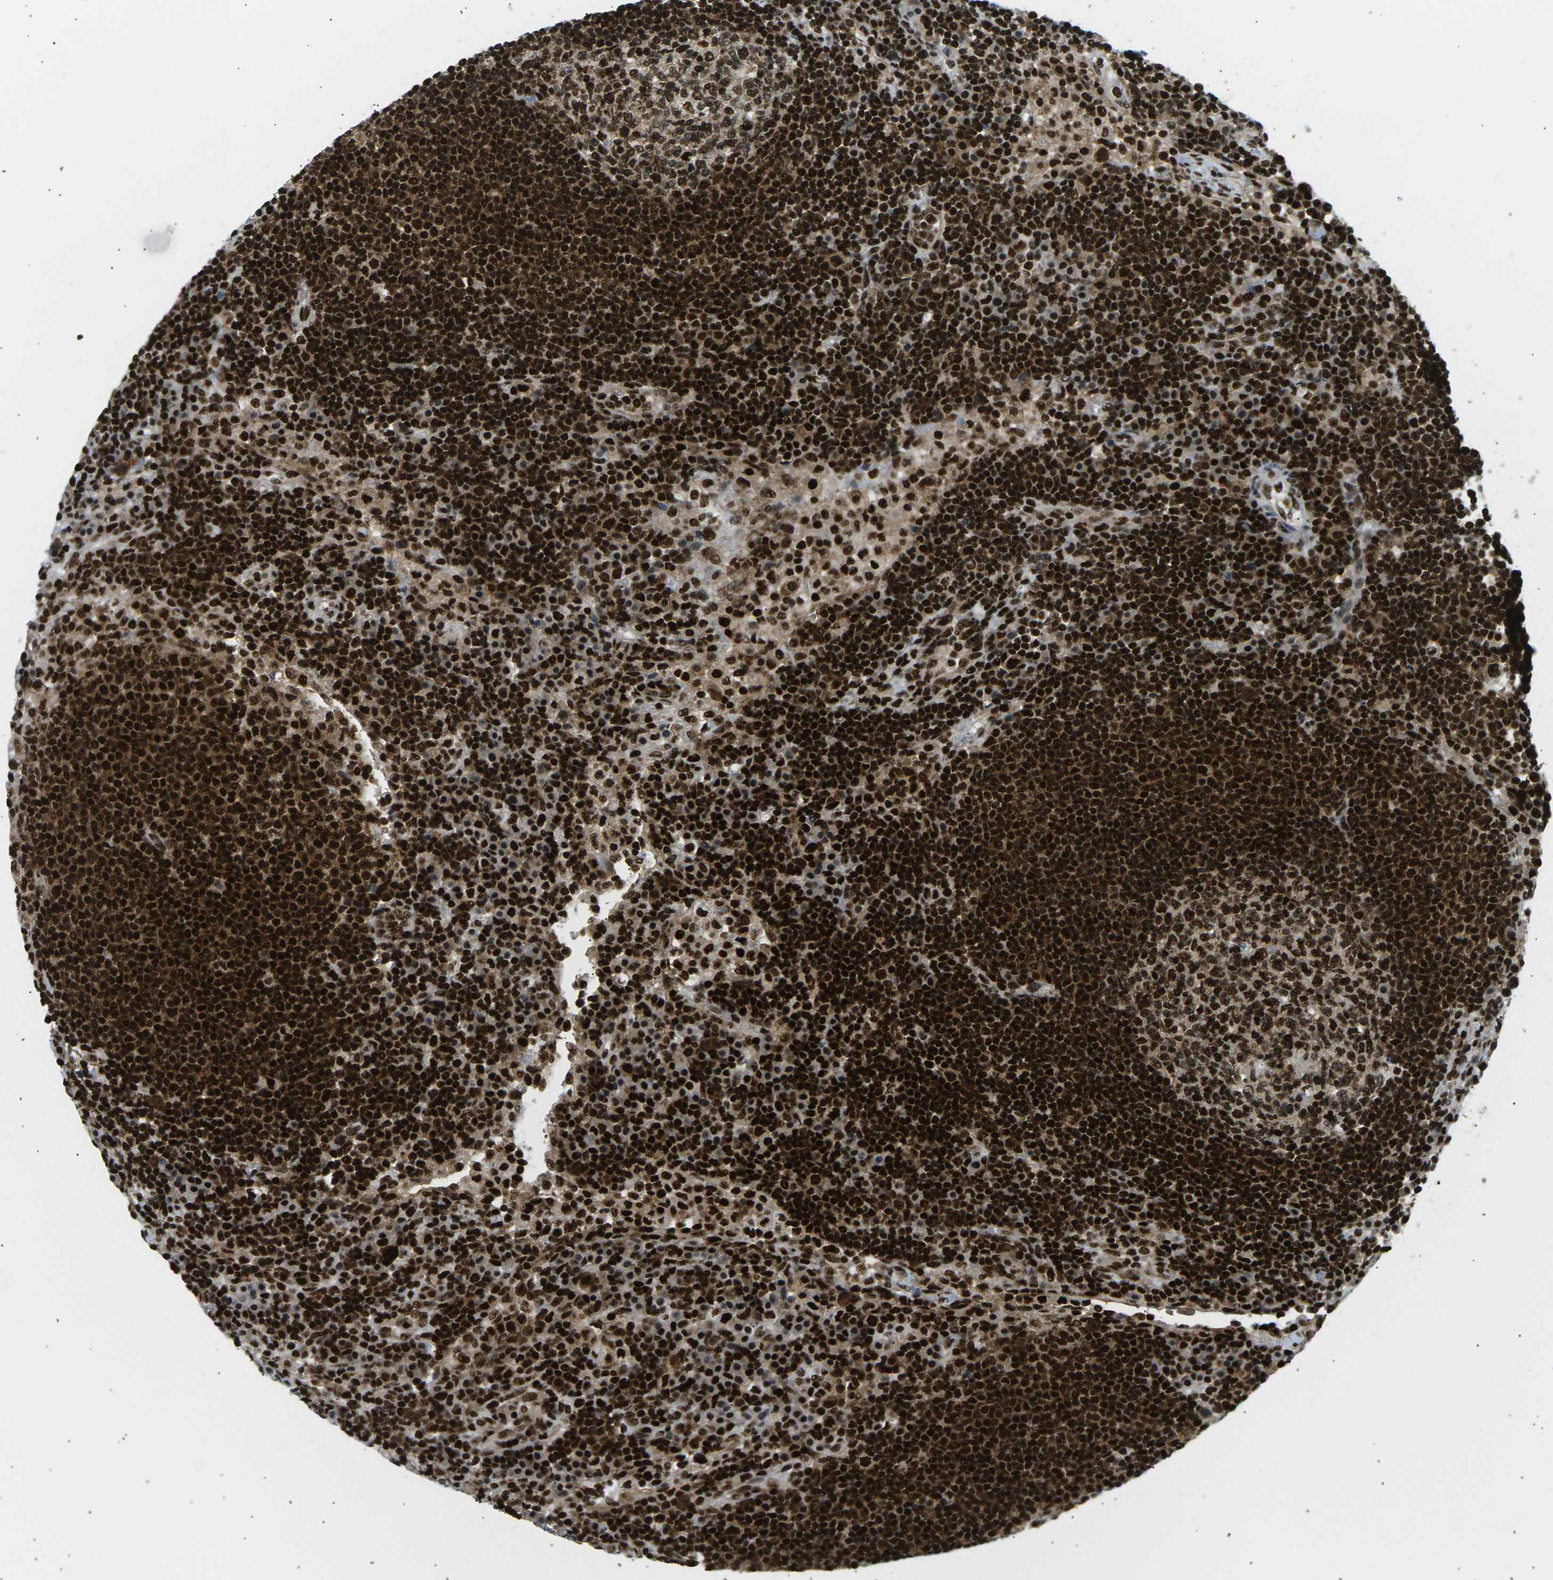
{"staining": {"intensity": "strong", "quantity": ">75%", "location": "nuclear"}, "tissue": "lymph node", "cell_type": "Germinal center cells", "image_type": "normal", "snomed": [{"axis": "morphology", "description": "Normal tissue, NOS"}, {"axis": "topography", "description": "Lymph node"}], "caption": "A photomicrograph of lymph node stained for a protein reveals strong nuclear brown staining in germinal center cells. Using DAB (3,3'-diaminobenzidine) (brown) and hematoxylin (blue) stains, captured at high magnification using brightfield microscopy.", "gene": "RPA2", "patient": {"sex": "female", "age": 53}}